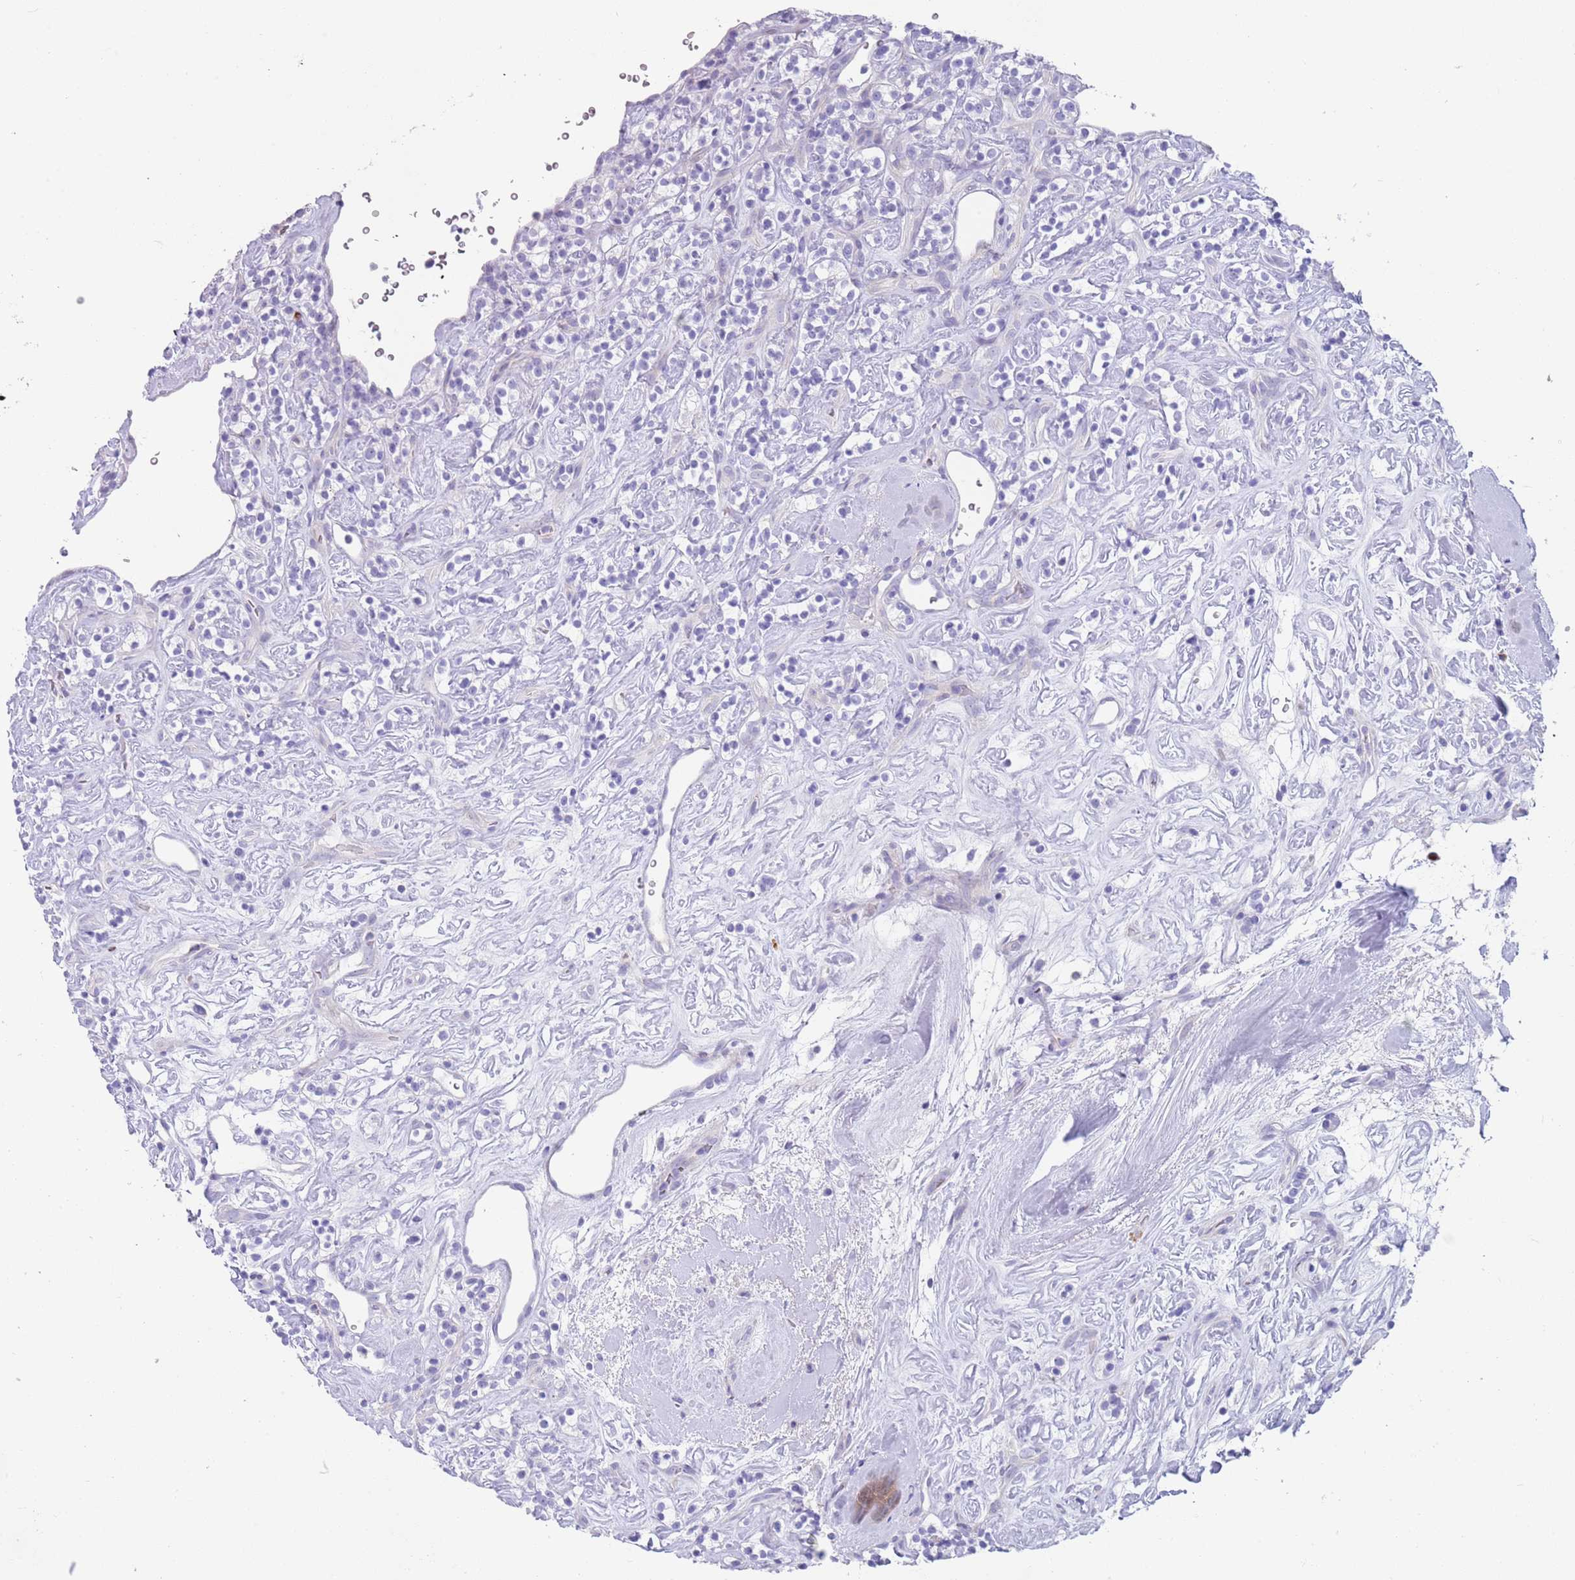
{"staining": {"intensity": "negative", "quantity": "none", "location": "none"}, "tissue": "renal cancer", "cell_type": "Tumor cells", "image_type": "cancer", "snomed": [{"axis": "morphology", "description": "Adenocarcinoma, NOS"}, {"axis": "topography", "description": "Kidney"}], "caption": "Immunohistochemistry (IHC) of human adenocarcinoma (renal) exhibits no staining in tumor cells.", "gene": "CPXM2", "patient": {"sex": "male", "age": 77}}